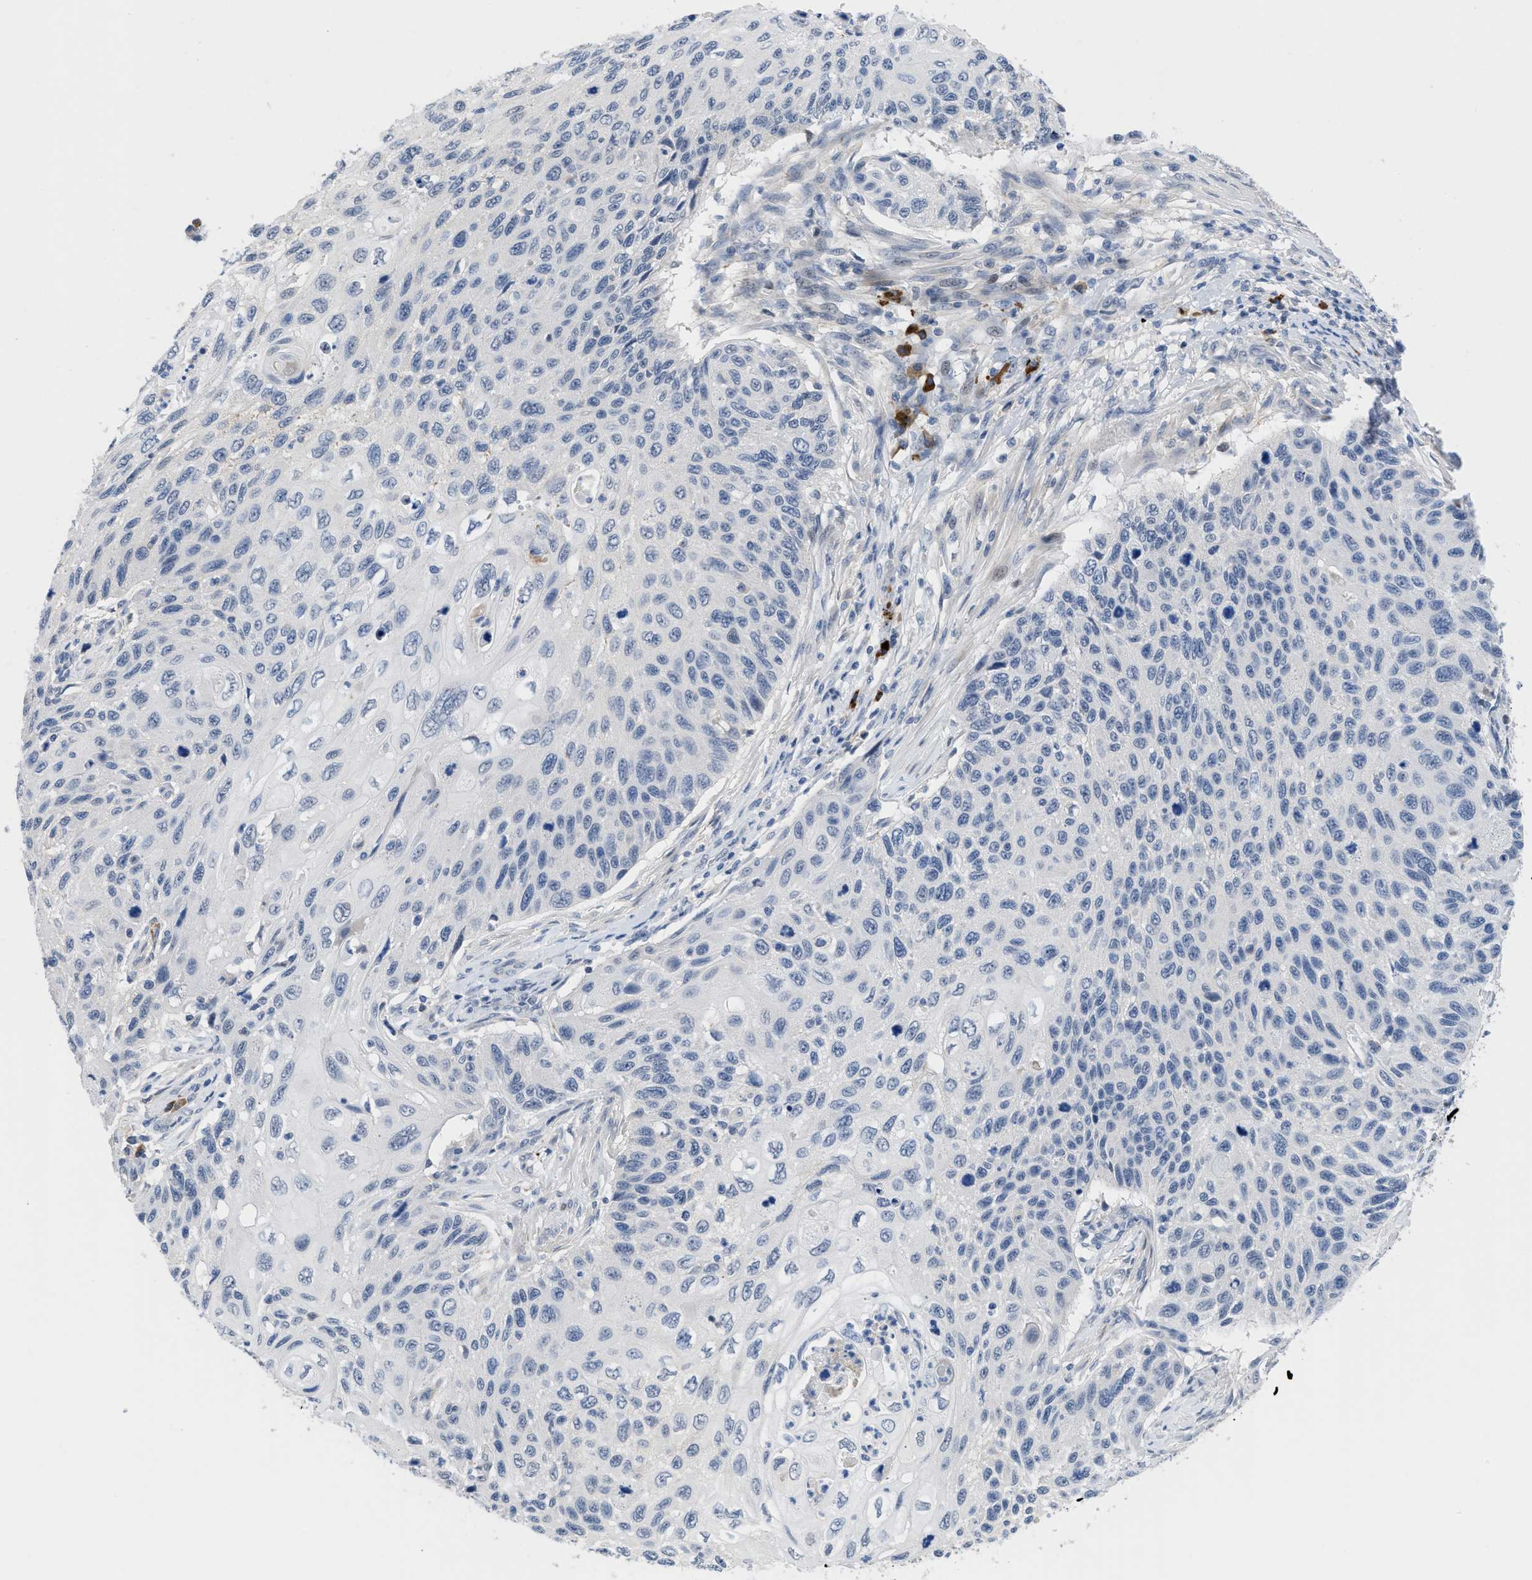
{"staining": {"intensity": "negative", "quantity": "none", "location": "none"}, "tissue": "cervical cancer", "cell_type": "Tumor cells", "image_type": "cancer", "snomed": [{"axis": "morphology", "description": "Squamous cell carcinoma, NOS"}, {"axis": "topography", "description": "Cervix"}], "caption": "IHC photomicrograph of neoplastic tissue: cervical cancer (squamous cell carcinoma) stained with DAB (3,3'-diaminobenzidine) reveals no significant protein positivity in tumor cells.", "gene": "OR9K2", "patient": {"sex": "female", "age": 70}}